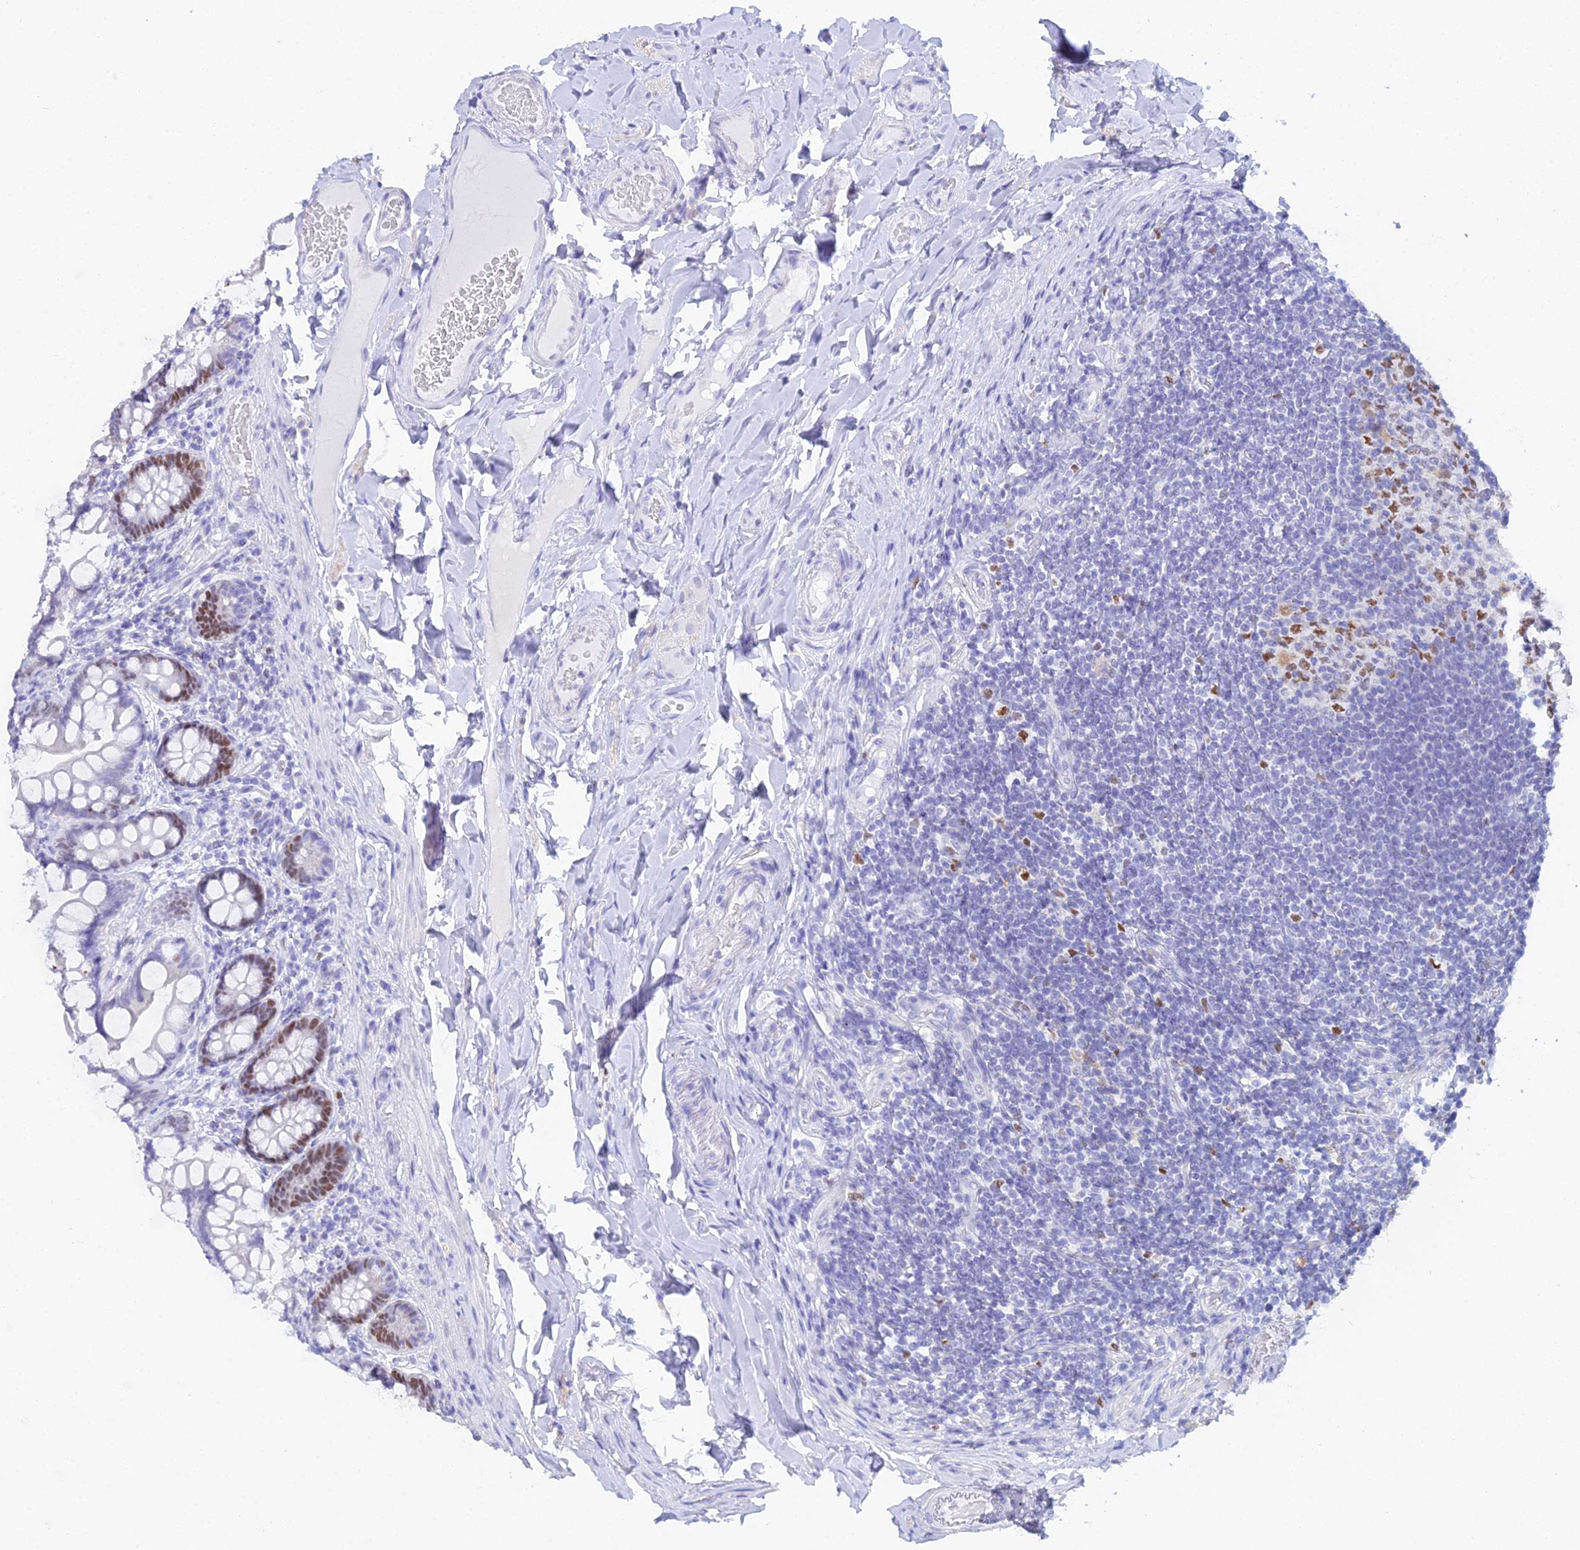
{"staining": {"intensity": "moderate", "quantity": "<25%", "location": "nuclear"}, "tissue": "small intestine", "cell_type": "Glandular cells", "image_type": "normal", "snomed": [{"axis": "morphology", "description": "Normal tissue, NOS"}, {"axis": "topography", "description": "Small intestine"}], "caption": "Protein staining displays moderate nuclear expression in about <25% of glandular cells in normal small intestine. (DAB (3,3'-diaminobenzidine) = brown stain, brightfield microscopy at high magnification).", "gene": "MCM2", "patient": {"sex": "male", "age": 70}}